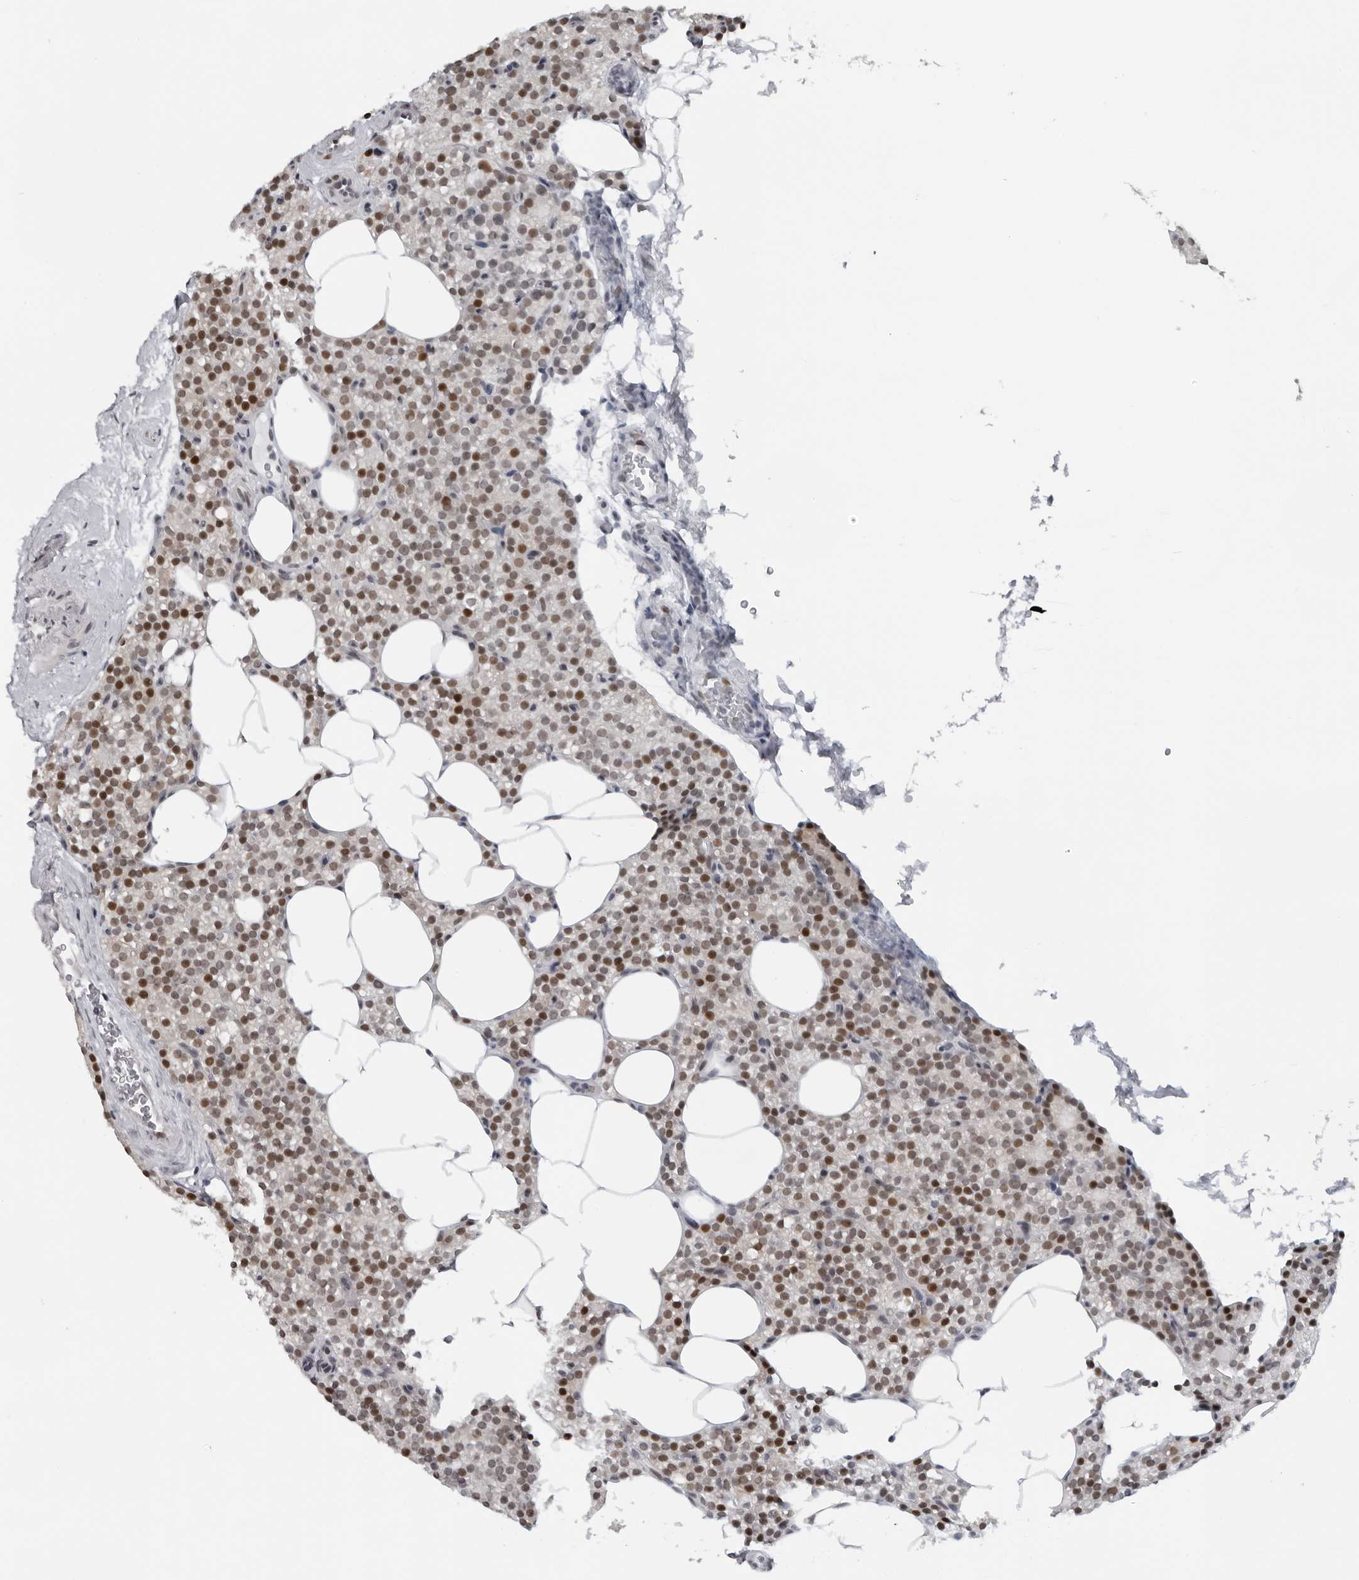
{"staining": {"intensity": "moderate", "quantity": "25%-75%", "location": "nuclear"}, "tissue": "parathyroid gland", "cell_type": "Glandular cells", "image_type": "normal", "snomed": [{"axis": "morphology", "description": "Normal tissue, NOS"}, {"axis": "topography", "description": "Parathyroid gland"}], "caption": "Immunohistochemistry (IHC) image of benign human parathyroid gland stained for a protein (brown), which reveals medium levels of moderate nuclear expression in approximately 25%-75% of glandular cells.", "gene": "PPP1R42", "patient": {"sex": "female", "age": 56}}